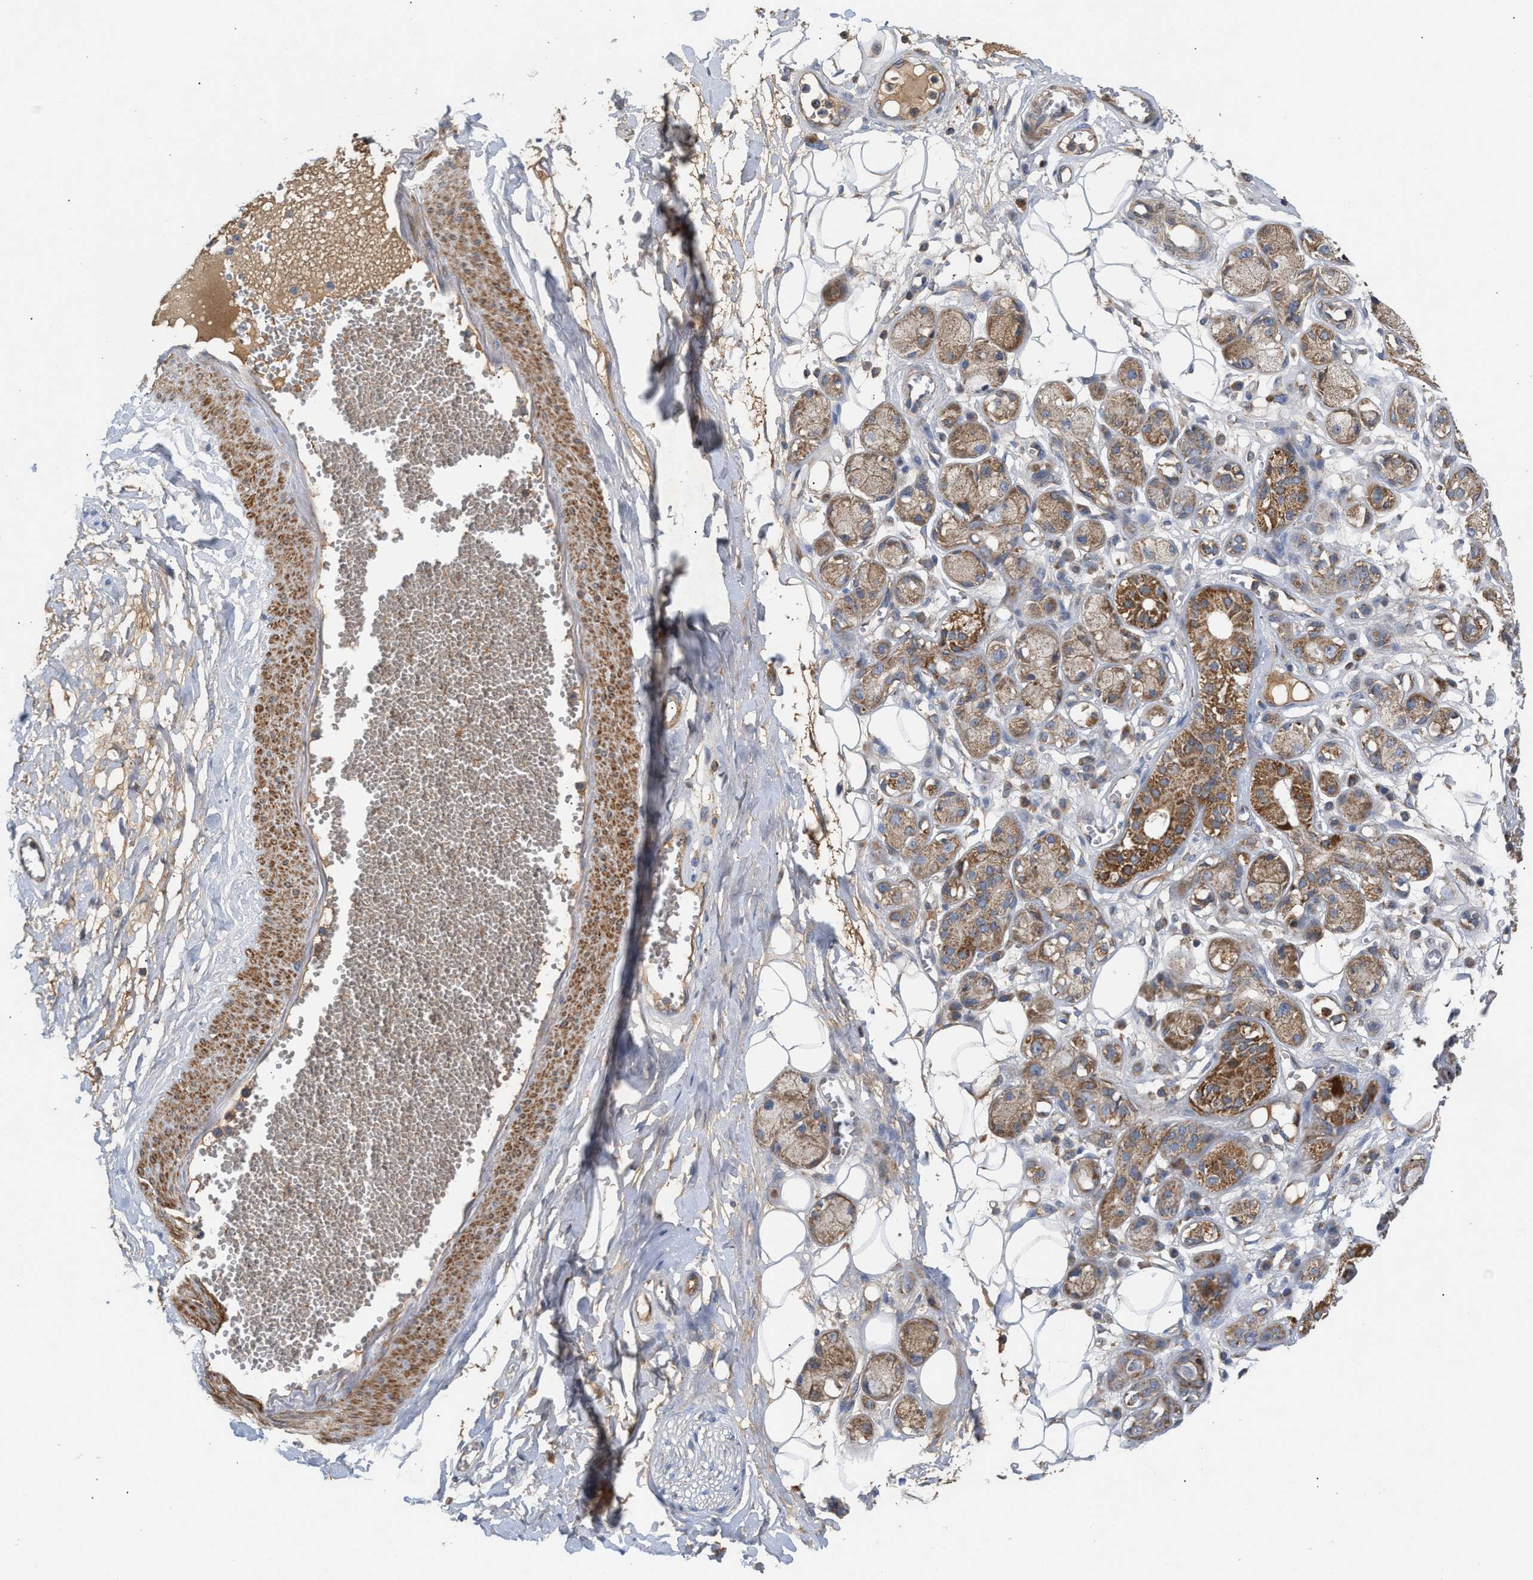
{"staining": {"intensity": "moderate", "quantity": ">75%", "location": "cytoplasmic/membranous"}, "tissue": "adipose tissue", "cell_type": "Adipocytes", "image_type": "normal", "snomed": [{"axis": "morphology", "description": "Normal tissue, NOS"}, {"axis": "morphology", "description": "Inflammation, NOS"}, {"axis": "topography", "description": "Salivary gland"}, {"axis": "topography", "description": "Peripheral nerve tissue"}], "caption": "Adipose tissue stained for a protein exhibits moderate cytoplasmic/membranous positivity in adipocytes. (DAB (3,3'-diaminobenzidine) IHC with brightfield microscopy, high magnification).", "gene": "TACO1", "patient": {"sex": "female", "age": 75}}